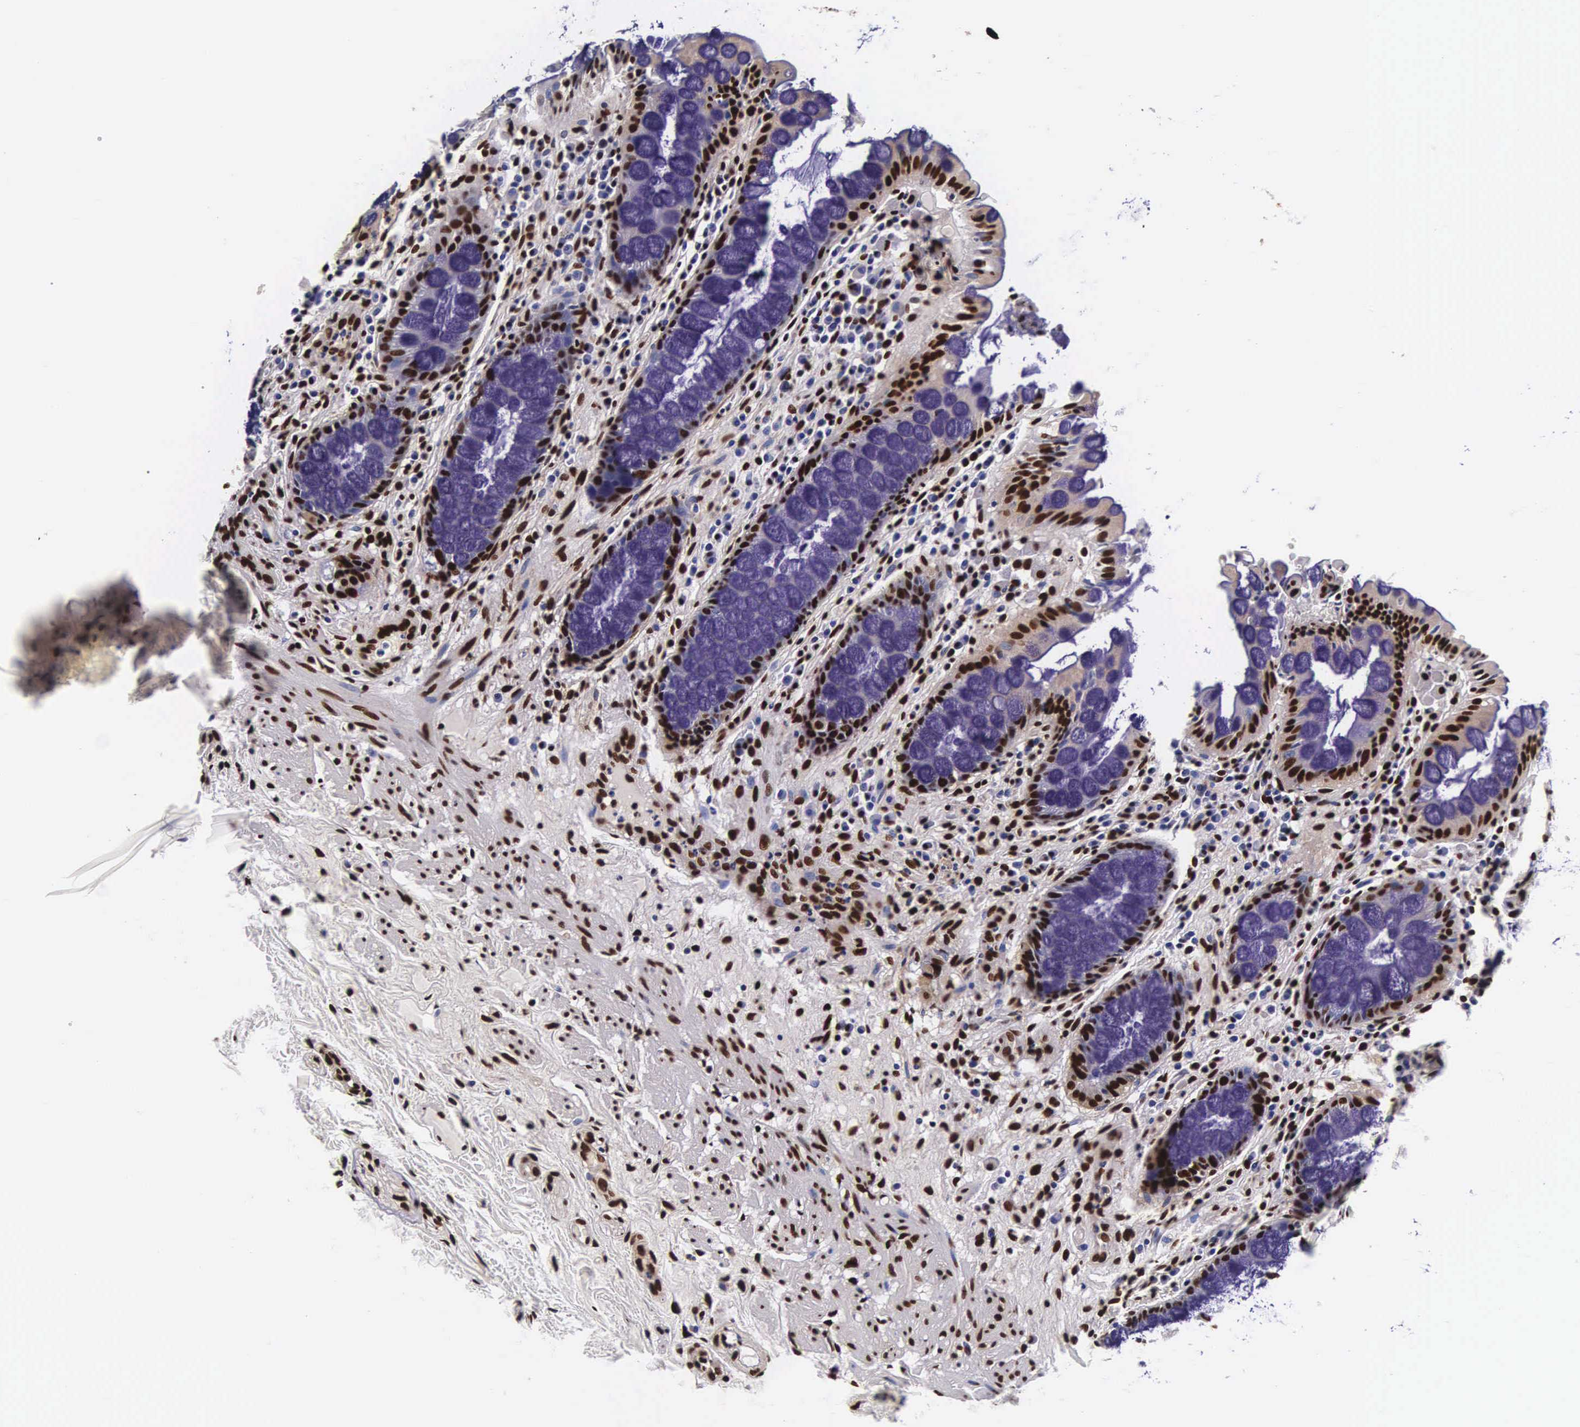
{"staining": {"intensity": "strong", "quantity": ">75%", "location": "nuclear"}, "tissue": "rectum", "cell_type": "Glandular cells", "image_type": "normal", "snomed": [{"axis": "morphology", "description": "Normal tissue, NOS"}, {"axis": "topography", "description": "Rectum"}], "caption": "Protein expression analysis of unremarkable rectum reveals strong nuclear positivity in about >75% of glandular cells. The staining was performed using DAB (3,3'-diaminobenzidine), with brown indicating positive protein expression. Nuclei are stained blue with hematoxylin.", "gene": "BCL2L2", "patient": {"sex": "female", "age": 75}}